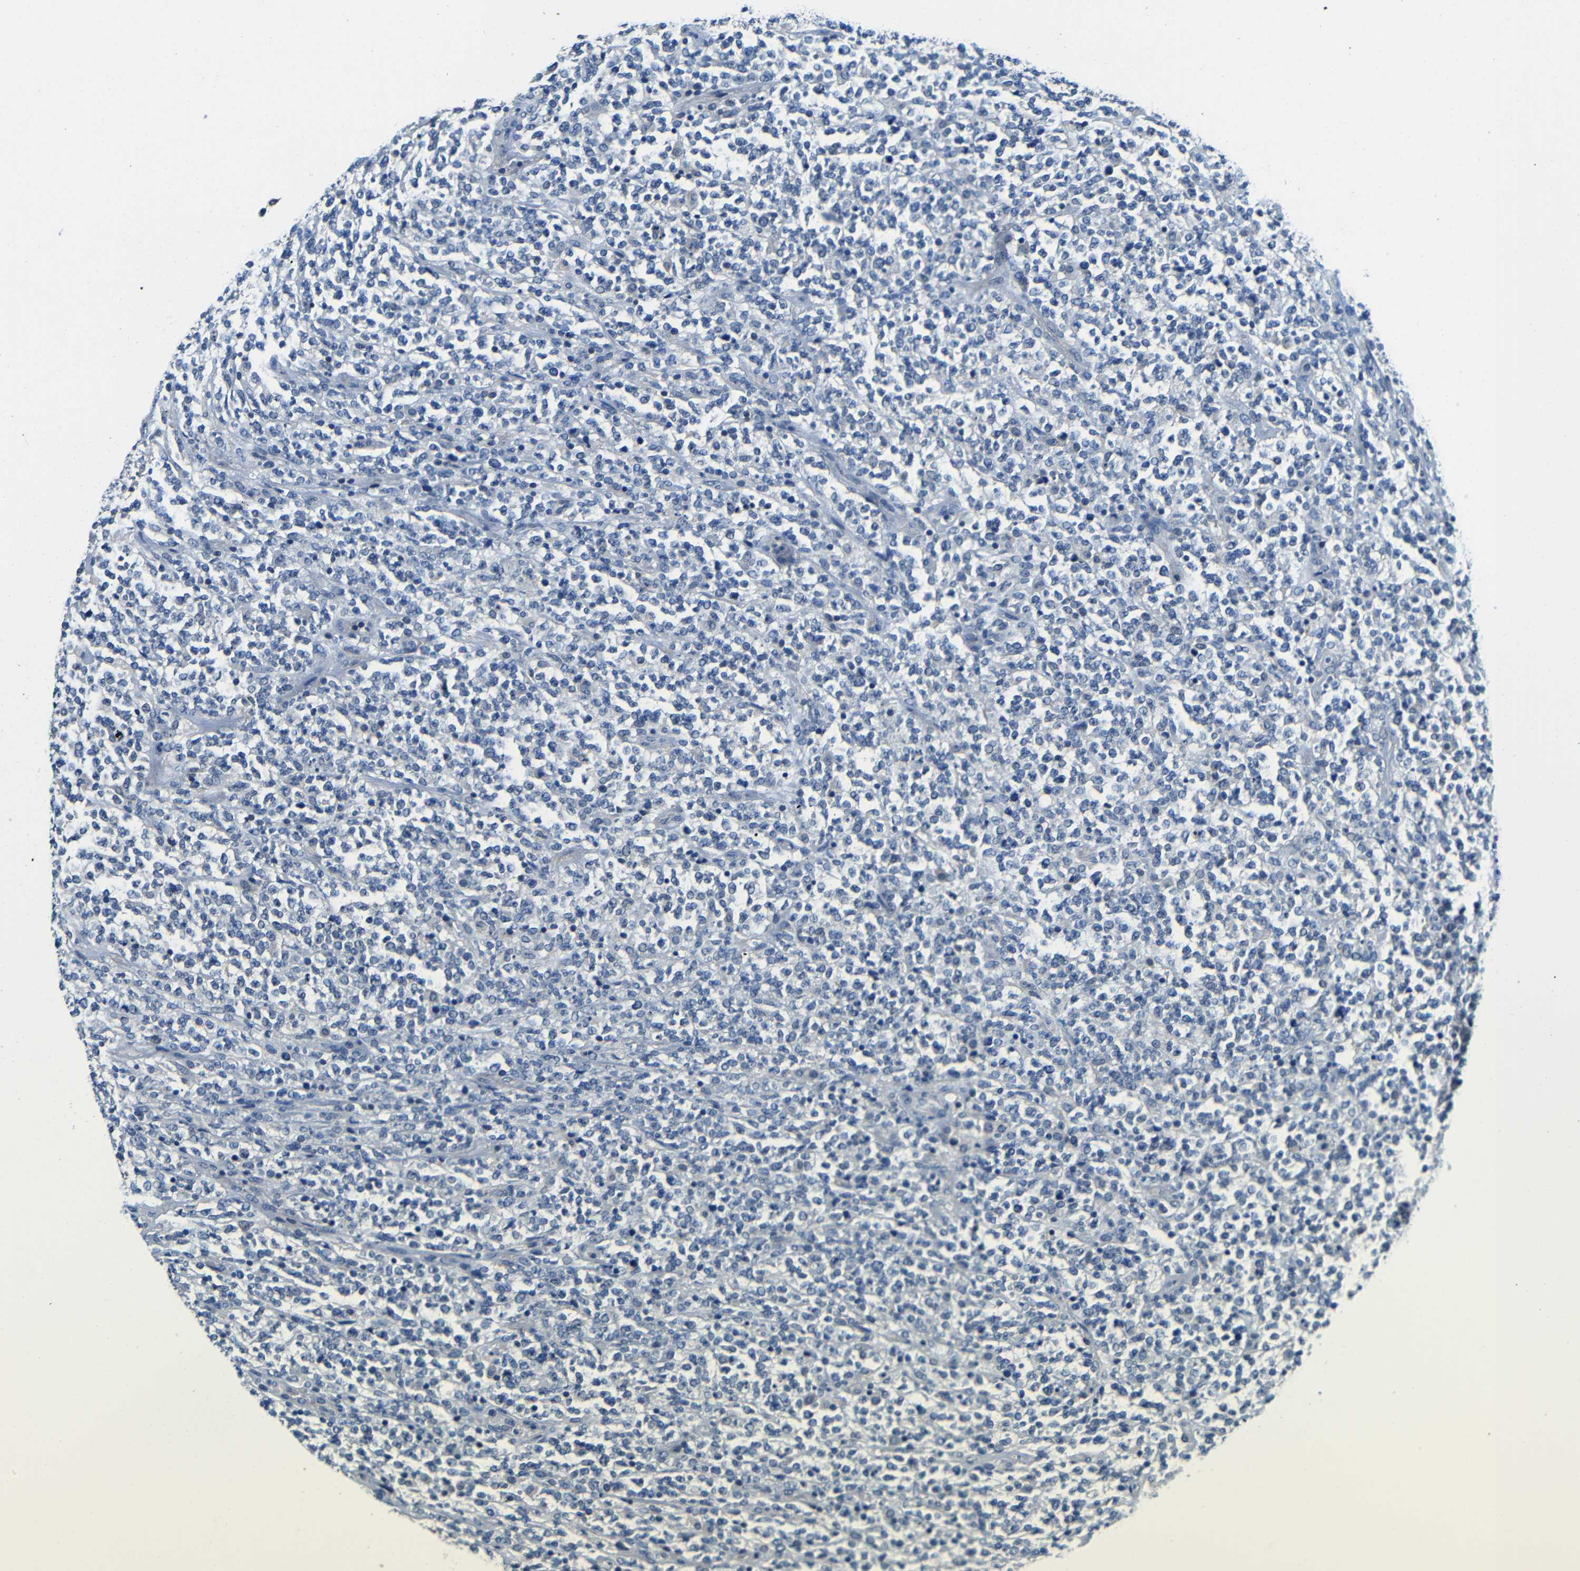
{"staining": {"intensity": "negative", "quantity": "none", "location": "none"}, "tissue": "lymphoma", "cell_type": "Tumor cells", "image_type": "cancer", "snomed": [{"axis": "morphology", "description": "Malignant lymphoma, non-Hodgkin's type, High grade"}, {"axis": "topography", "description": "Soft tissue"}], "caption": "High power microscopy image of an immunohistochemistry histopathology image of high-grade malignant lymphoma, non-Hodgkin's type, revealing no significant expression in tumor cells. Nuclei are stained in blue.", "gene": "ADAP1", "patient": {"sex": "male", "age": 18}}